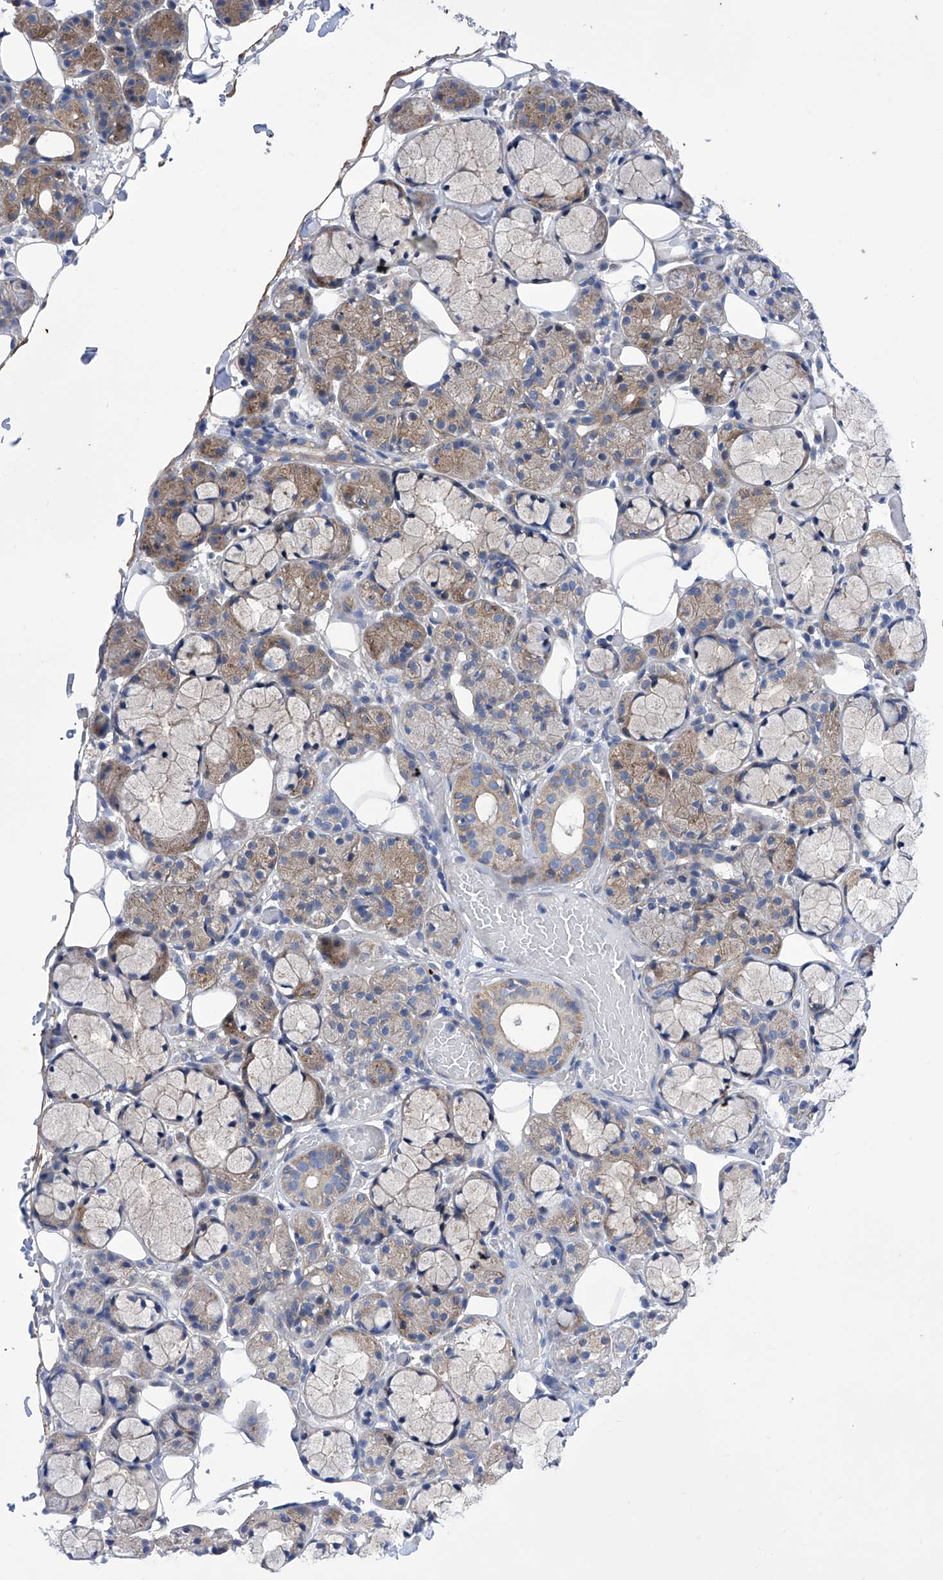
{"staining": {"intensity": "moderate", "quantity": "<25%", "location": "cytoplasmic/membranous"}, "tissue": "salivary gland", "cell_type": "Glandular cells", "image_type": "normal", "snomed": [{"axis": "morphology", "description": "Normal tissue, NOS"}, {"axis": "topography", "description": "Salivary gland"}], "caption": "Immunohistochemistry photomicrograph of normal salivary gland stained for a protein (brown), which demonstrates low levels of moderate cytoplasmic/membranous positivity in about <25% of glandular cells.", "gene": "KTI12", "patient": {"sex": "male", "age": 63}}